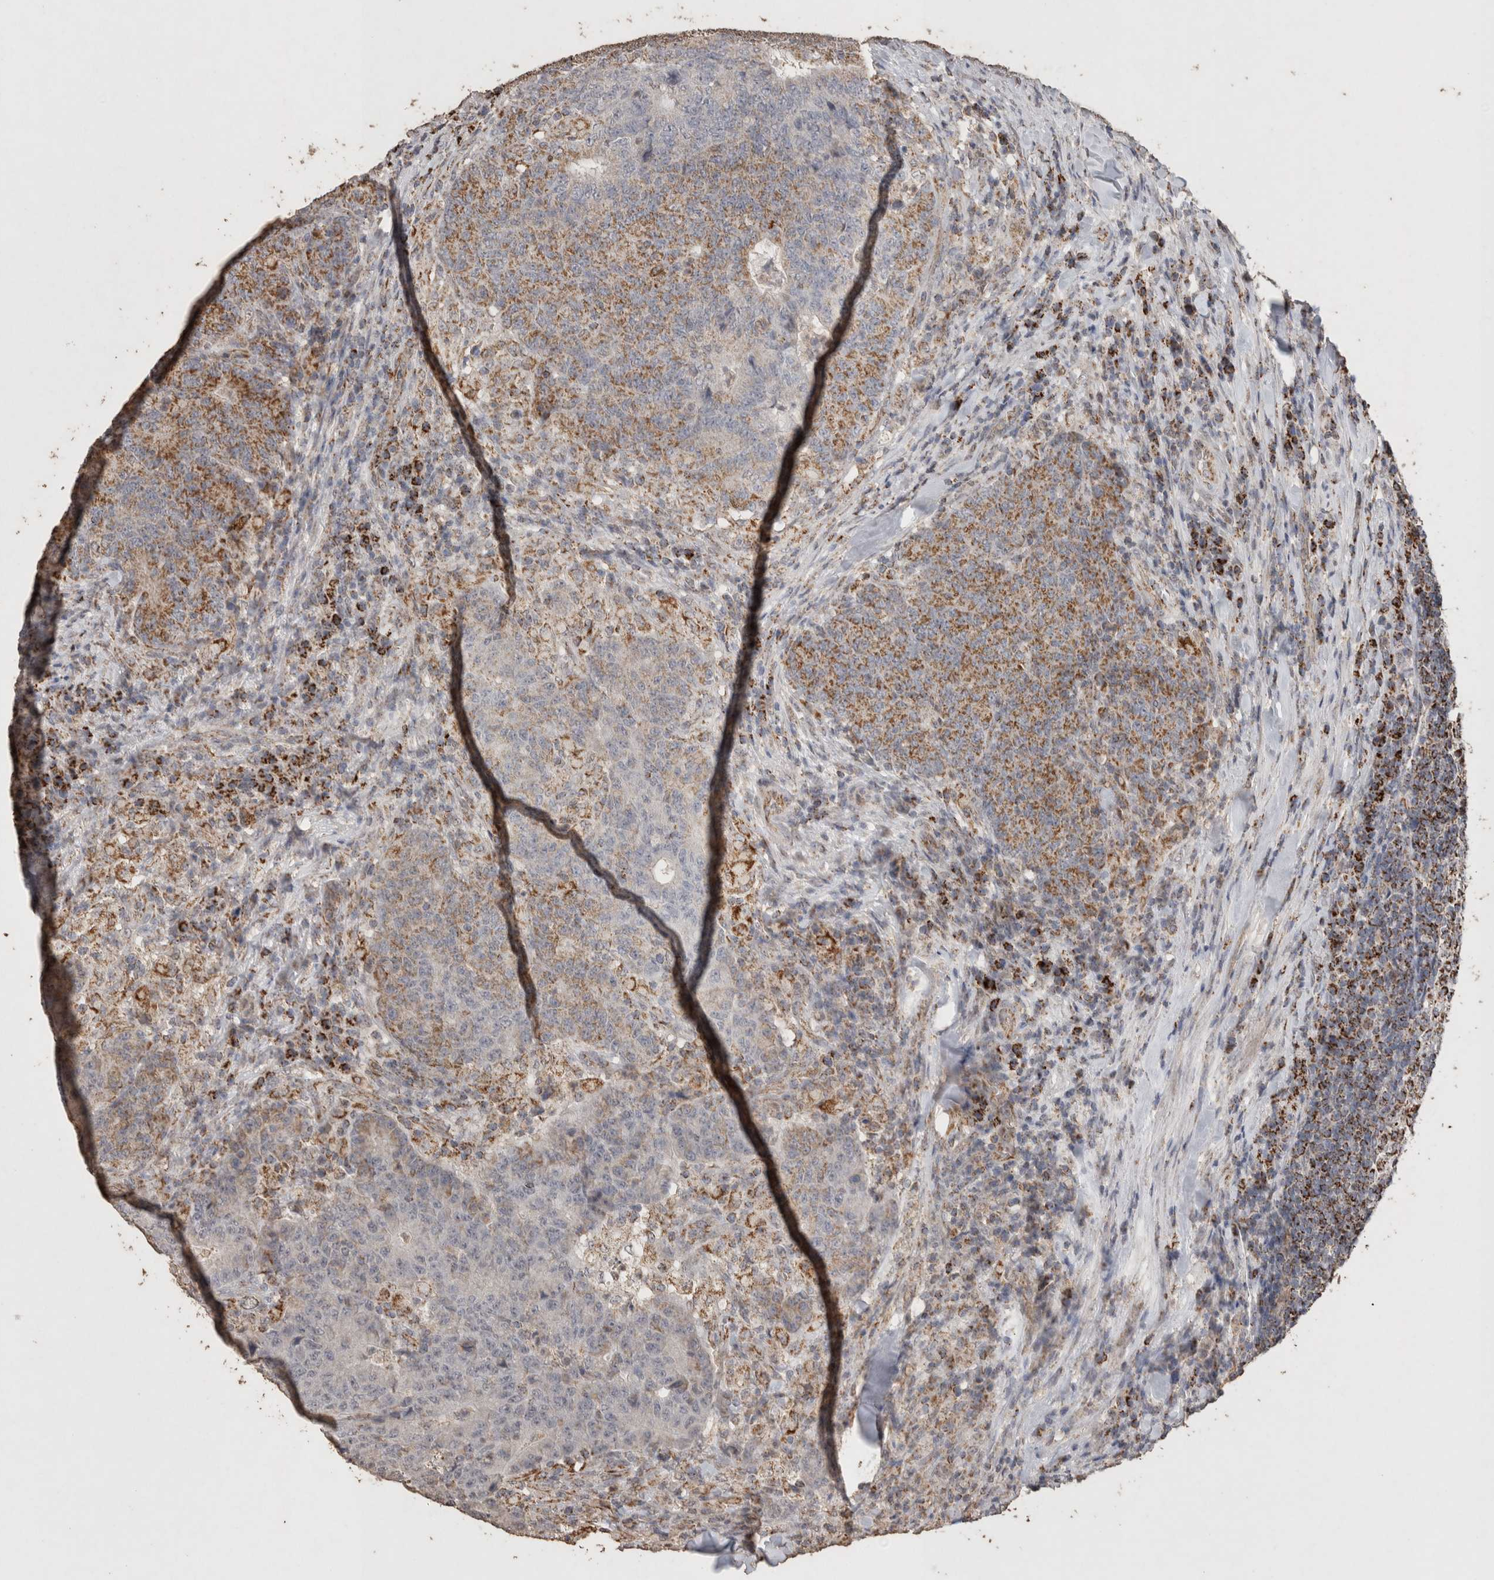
{"staining": {"intensity": "moderate", "quantity": ">75%", "location": "cytoplasmic/membranous"}, "tissue": "colorectal cancer", "cell_type": "Tumor cells", "image_type": "cancer", "snomed": [{"axis": "morphology", "description": "Normal tissue, NOS"}, {"axis": "morphology", "description": "Adenocarcinoma, NOS"}, {"axis": "topography", "description": "Colon"}], "caption": "Immunohistochemistry histopathology image of colorectal cancer (adenocarcinoma) stained for a protein (brown), which reveals medium levels of moderate cytoplasmic/membranous positivity in about >75% of tumor cells.", "gene": "ACADM", "patient": {"sex": "female", "age": 75}}